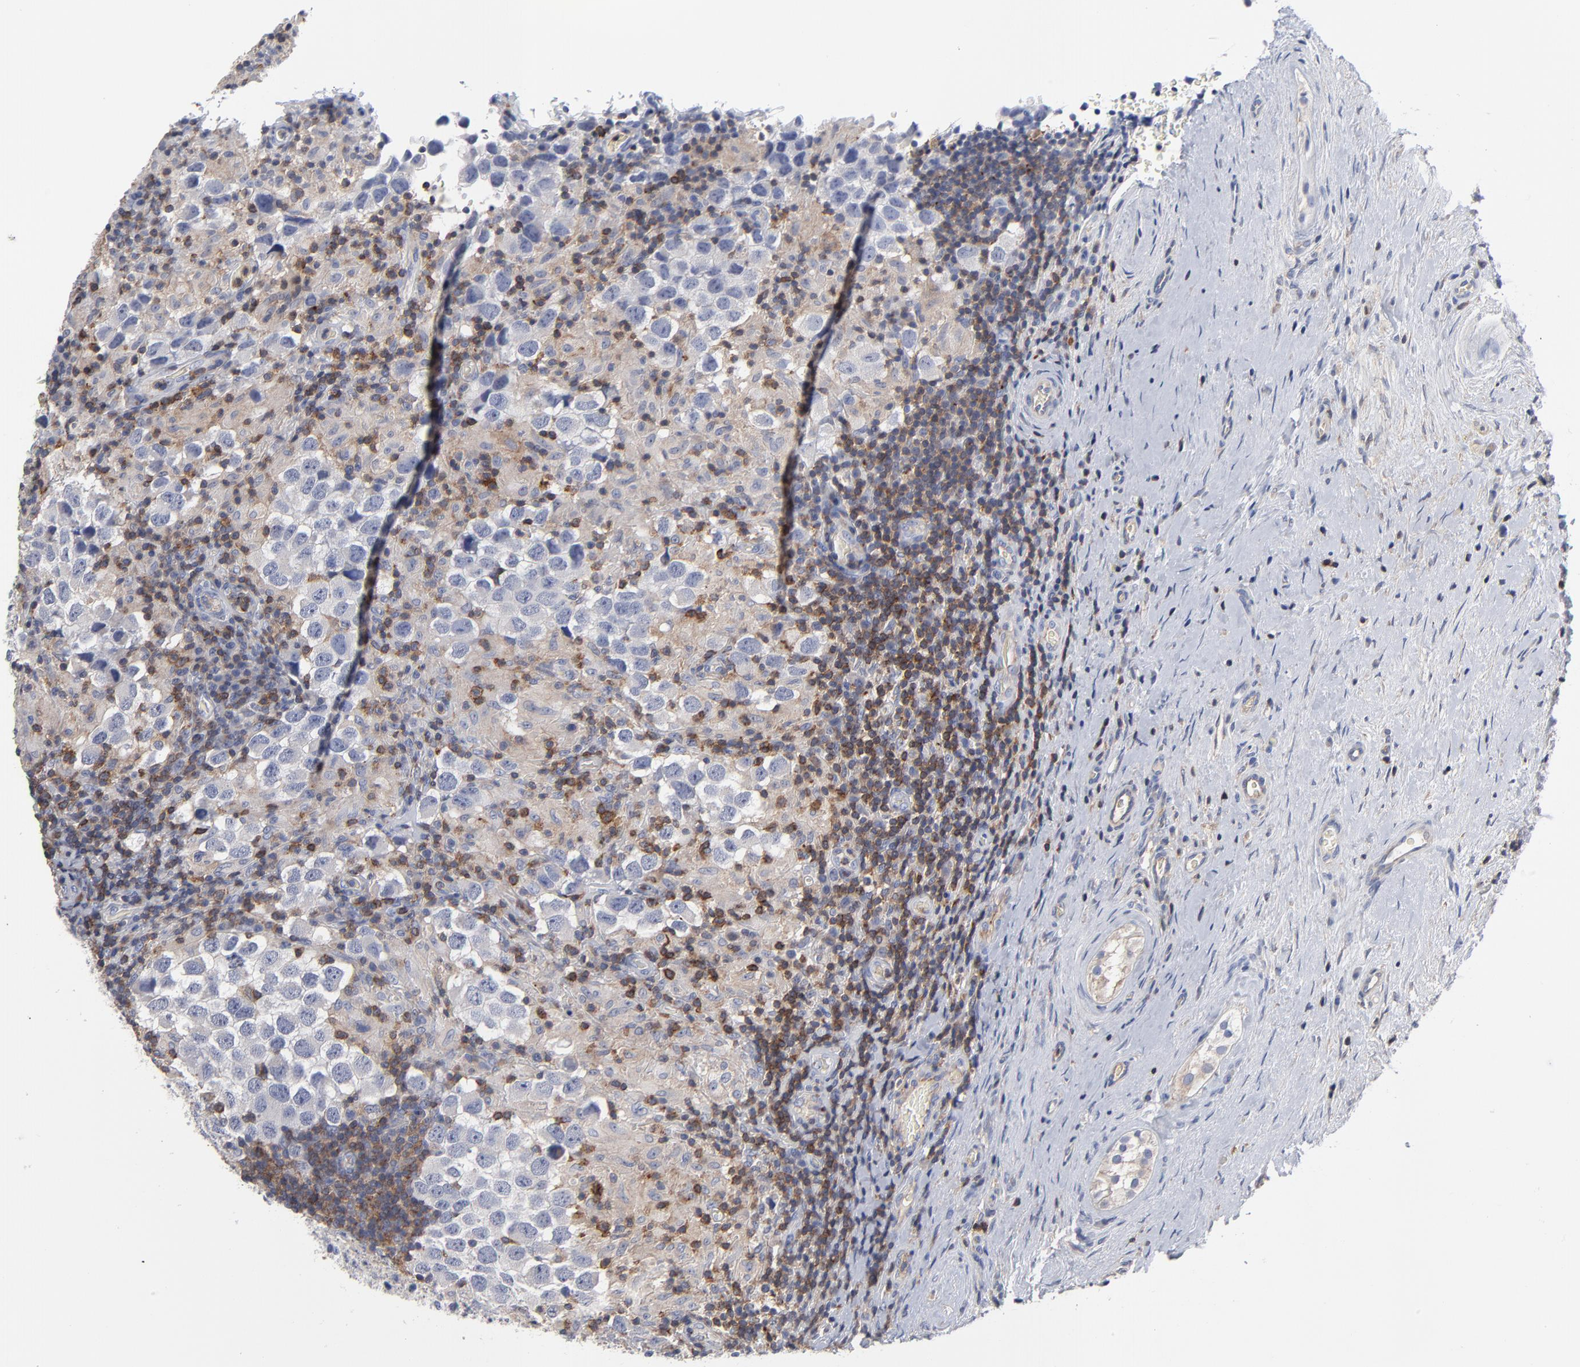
{"staining": {"intensity": "negative", "quantity": "none", "location": "none"}, "tissue": "testis cancer", "cell_type": "Tumor cells", "image_type": "cancer", "snomed": [{"axis": "morphology", "description": "Carcinoma, Embryonal, NOS"}, {"axis": "topography", "description": "Testis"}], "caption": "An image of testis cancer (embryonal carcinoma) stained for a protein exhibits no brown staining in tumor cells.", "gene": "PDLIM2", "patient": {"sex": "male", "age": 21}}